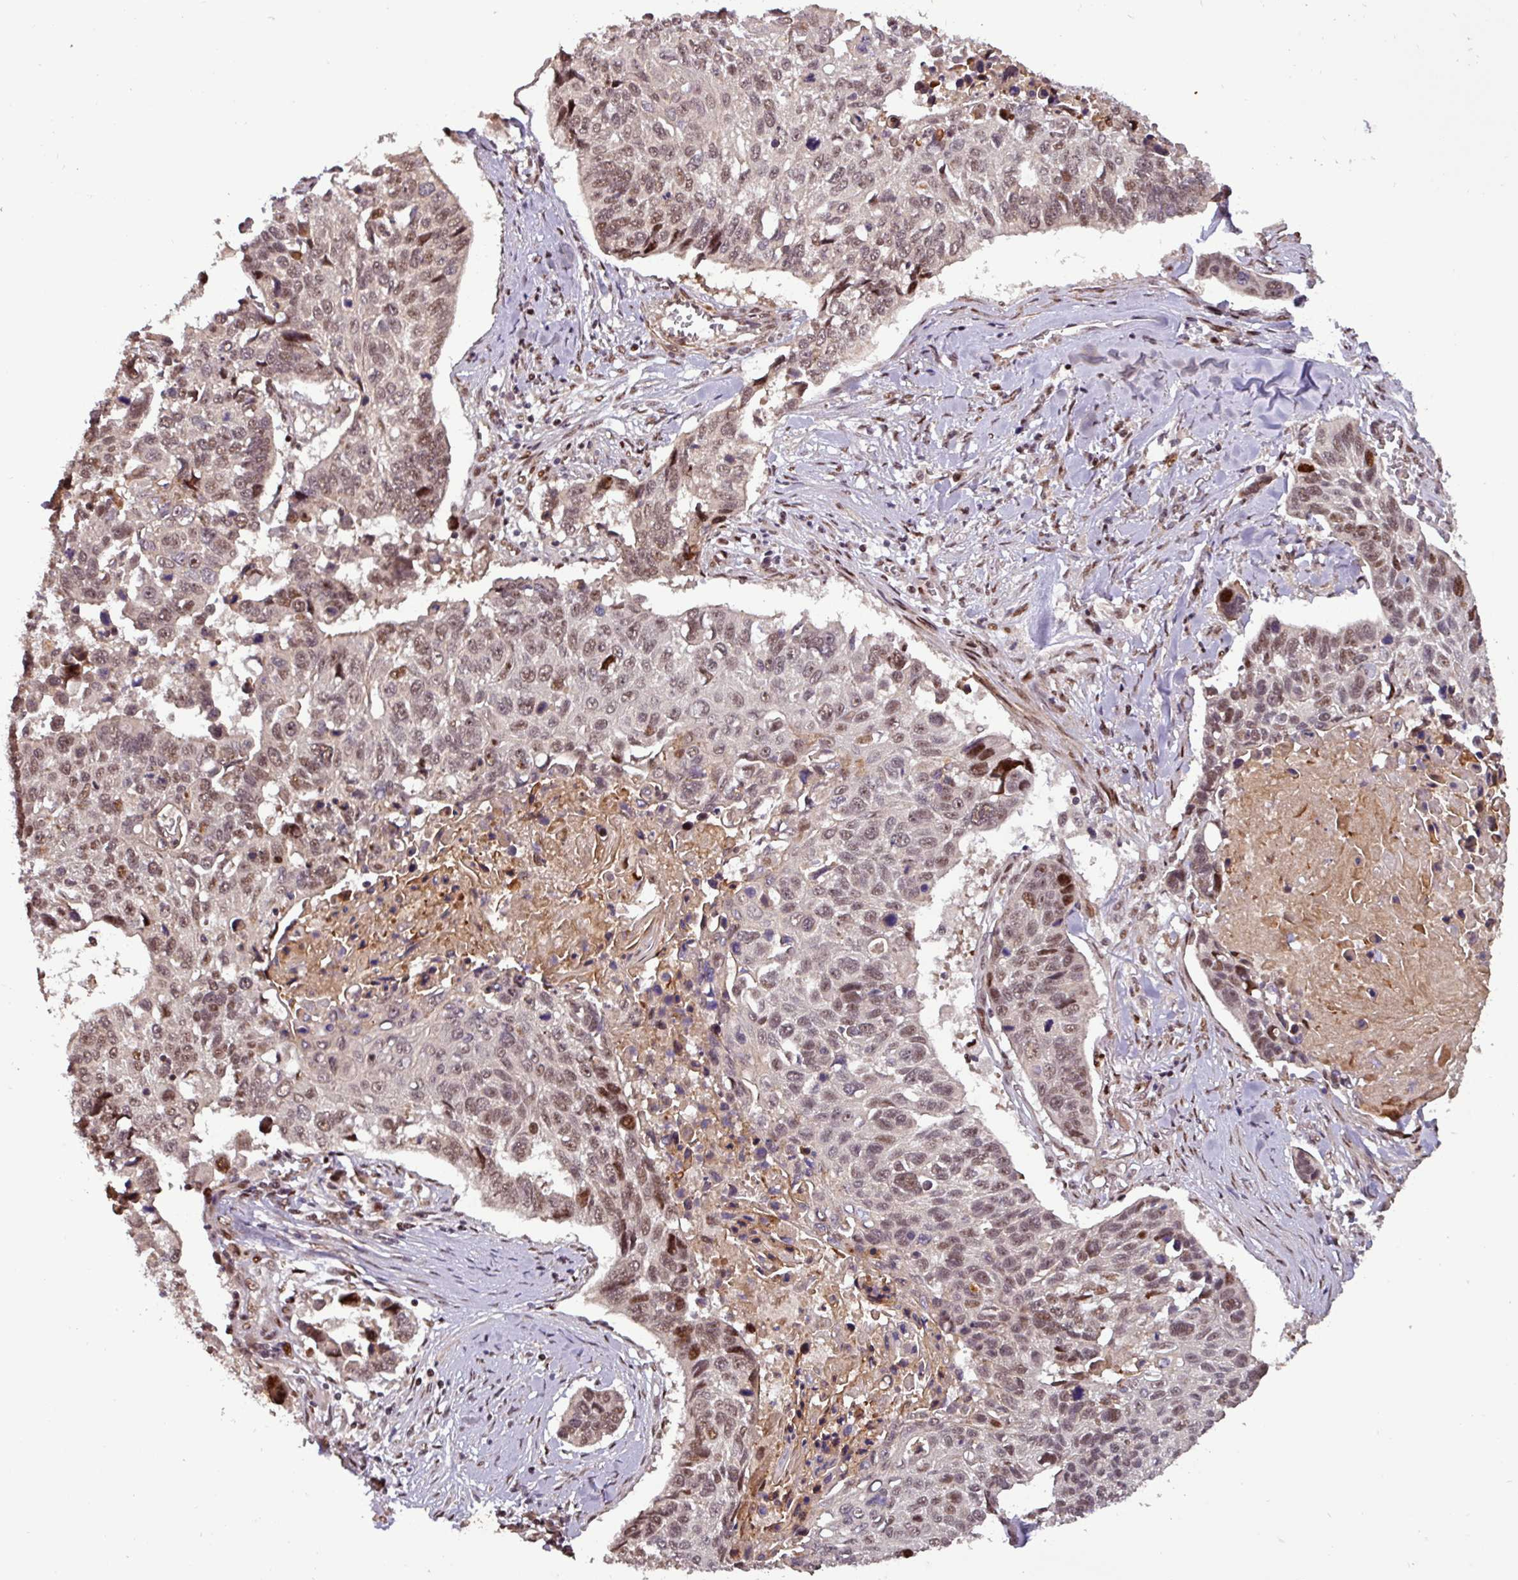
{"staining": {"intensity": "moderate", "quantity": ">75%", "location": "nuclear"}, "tissue": "lung cancer", "cell_type": "Tumor cells", "image_type": "cancer", "snomed": [{"axis": "morphology", "description": "Squamous cell carcinoma, NOS"}, {"axis": "topography", "description": "Lung"}], "caption": "Moderate nuclear positivity is identified in about >75% of tumor cells in lung cancer.", "gene": "SLC22A24", "patient": {"sex": "male", "age": 62}}